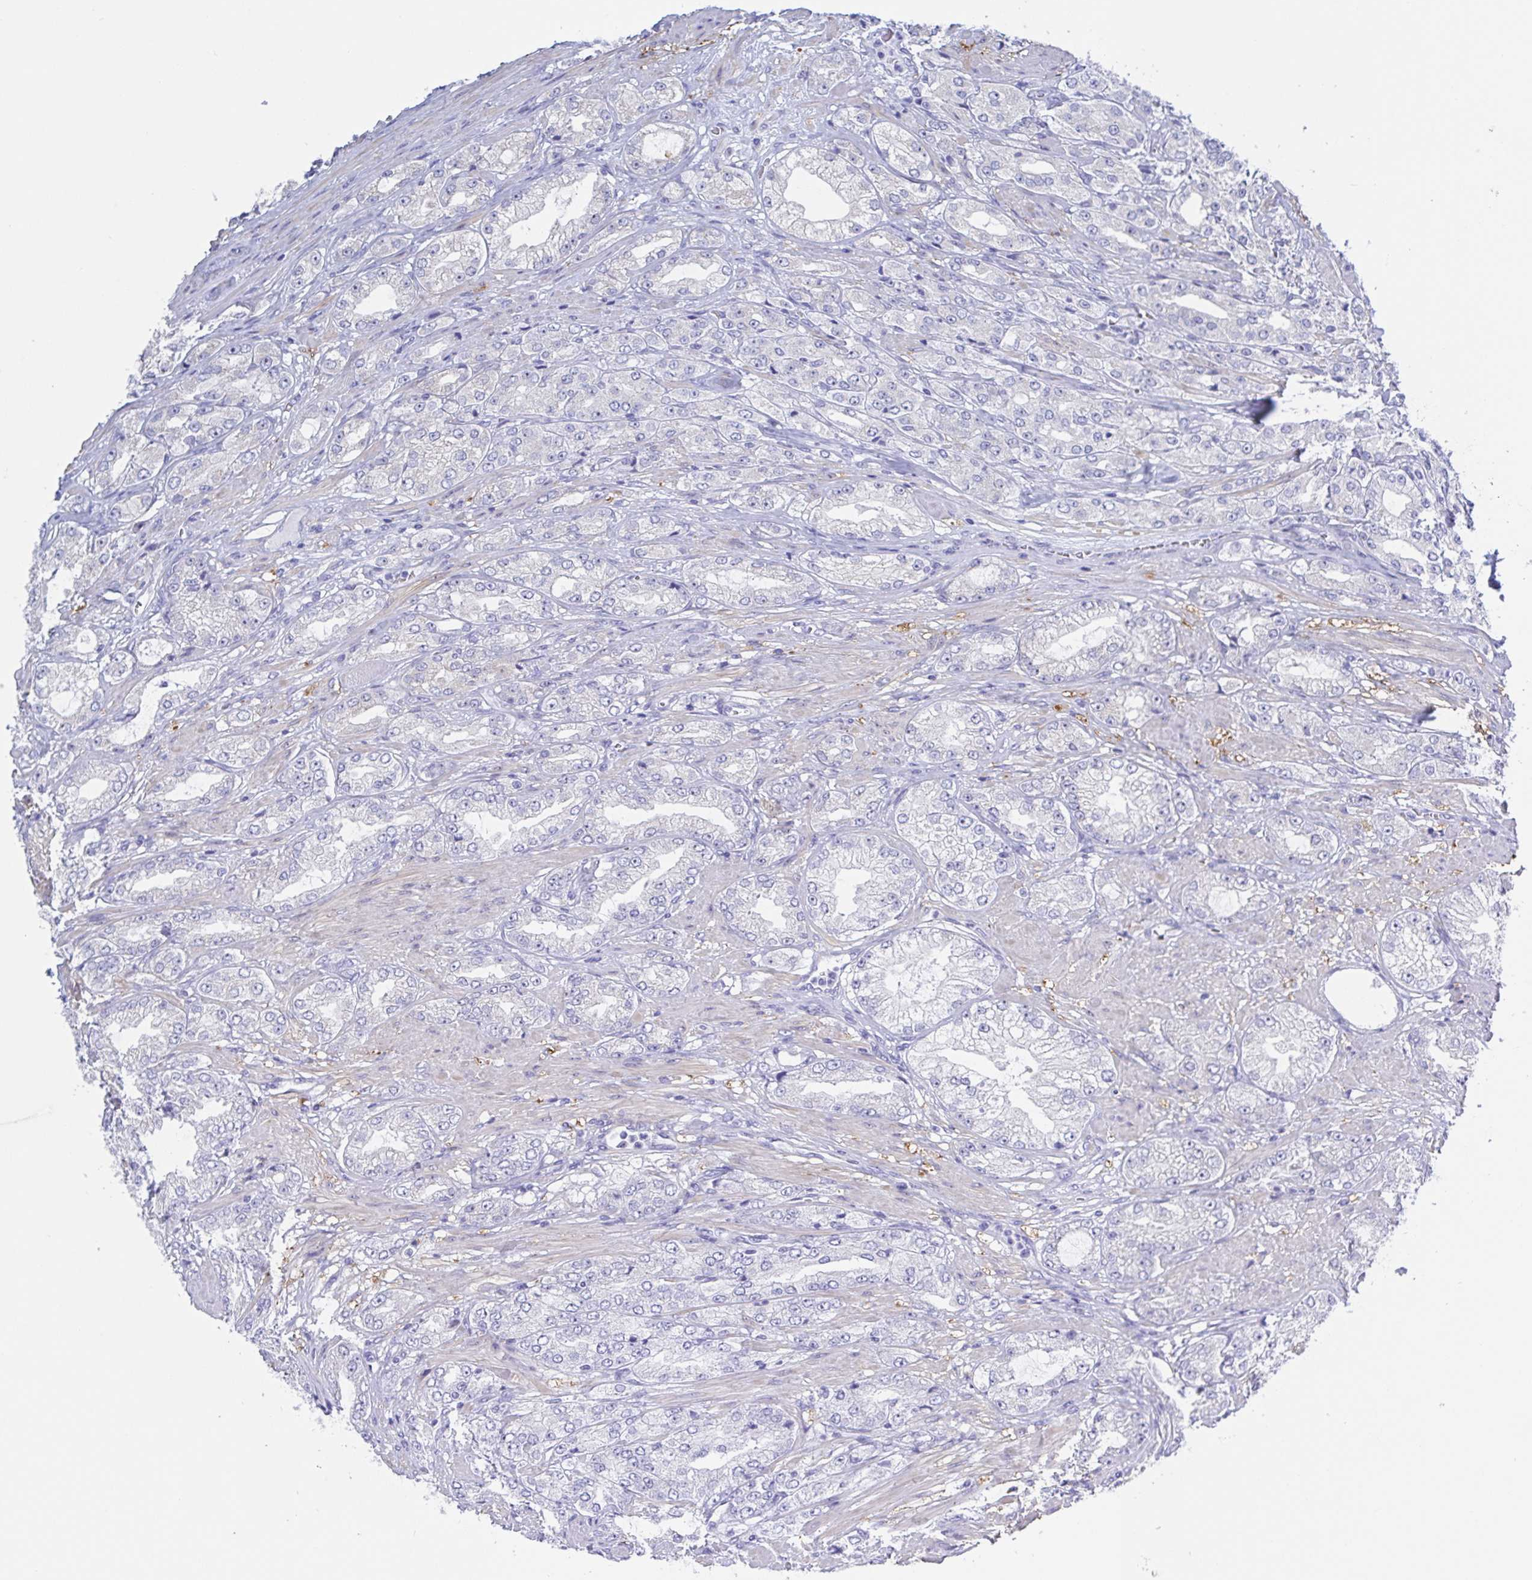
{"staining": {"intensity": "negative", "quantity": "none", "location": "none"}, "tissue": "prostate cancer", "cell_type": "Tumor cells", "image_type": "cancer", "snomed": [{"axis": "morphology", "description": "Adenocarcinoma, High grade"}, {"axis": "topography", "description": "Prostate"}], "caption": "Immunohistochemical staining of prostate cancer reveals no significant positivity in tumor cells. (DAB IHC visualized using brightfield microscopy, high magnification).", "gene": "MUCL3", "patient": {"sex": "male", "age": 68}}